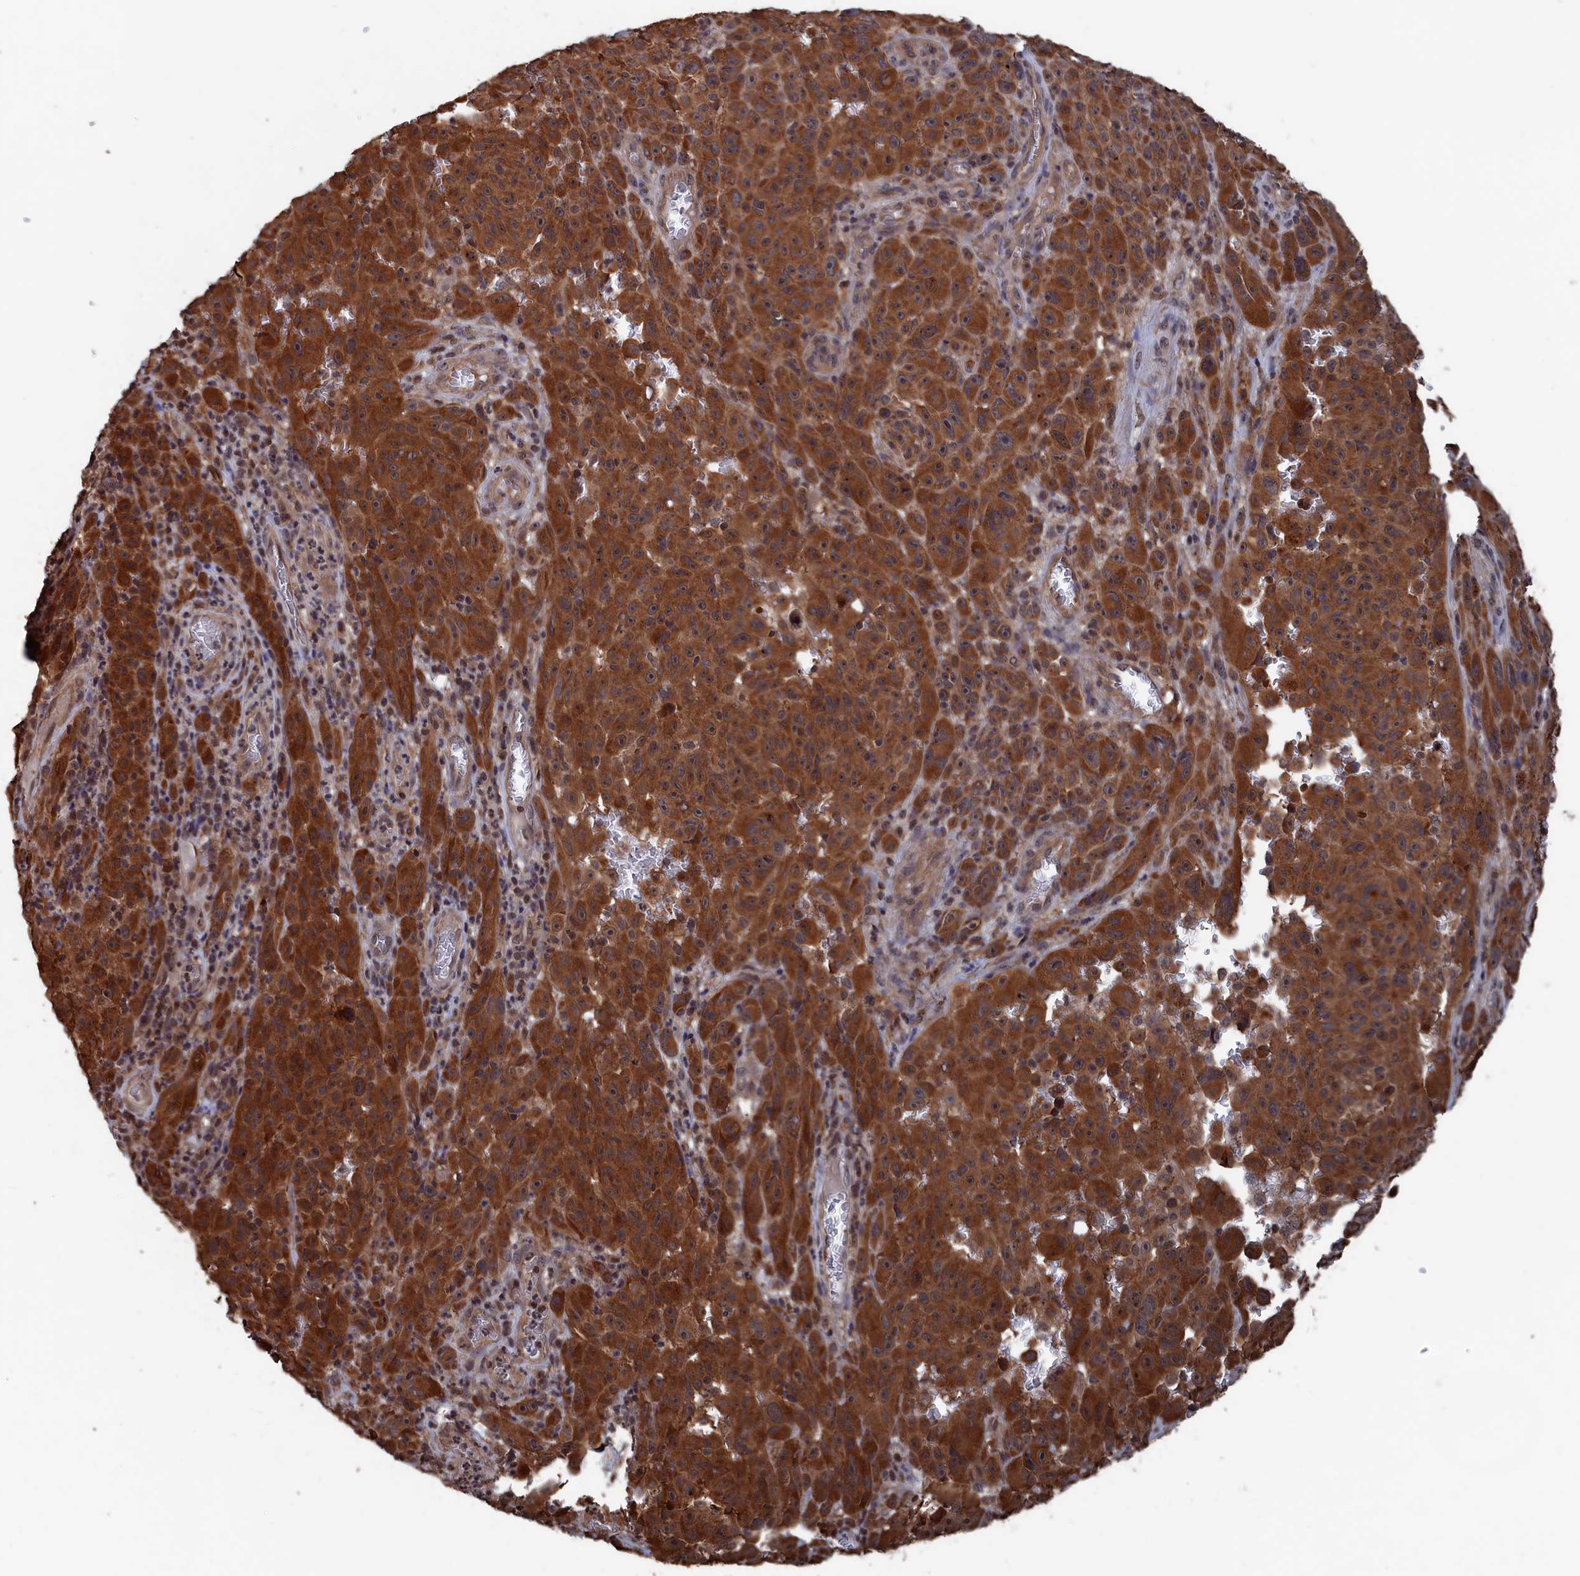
{"staining": {"intensity": "strong", "quantity": ">75%", "location": "cytoplasmic/membranous"}, "tissue": "melanoma", "cell_type": "Tumor cells", "image_type": "cancer", "snomed": [{"axis": "morphology", "description": "Malignant melanoma, NOS"}, {"axis": "topography", "description": "Skin"}], "caption": "Strong cytoplasmic/membranous expression is identified in approximately >75% of tumor cells in melanoma. (DAB IHC, brown staining for protein, blue staining for nuclei).", "gene": "PDE12", "patient": {"sex": "female", "age": 82}}